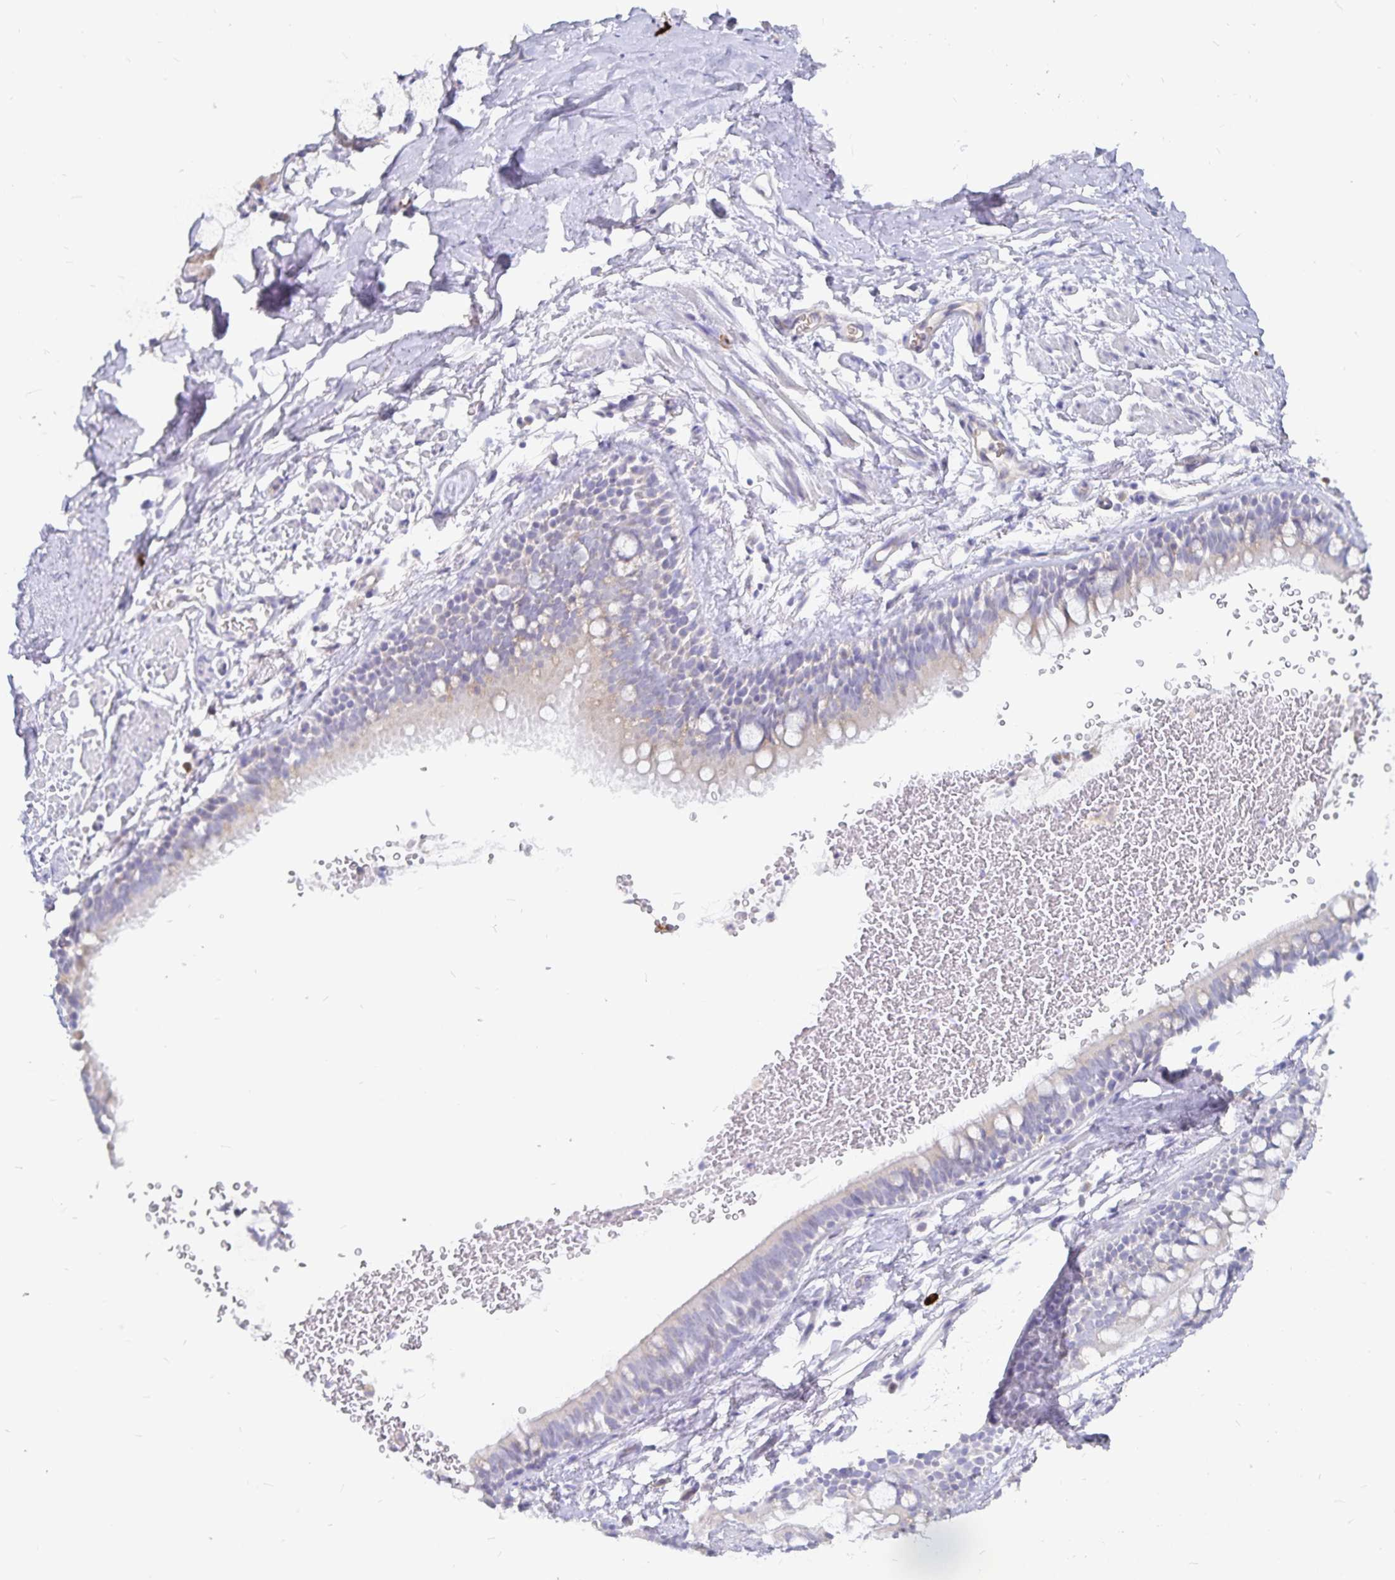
{"staining": {"intensity": "negative", "quantity": "none", "location": "none"}, "tissue": "soft tissue", "cell_type": "Chondrocytes", "image_type": "normal", "snomed": [{"axis": "morphology", "description": "Normal tissue, NOS"}, {"axis": "topography", "description": "Lymph node"}, {"axis": "topography", "description": "Cartilage tissue"}, {"axis": "topography", "description": "Bronchus"}], "caption": "High power microscopy histopathology image of an immunohistochemistry micrograph of unremarkable soft tissue, revealing no significant expression in chondrocytes.", "gene": "PKHD1", "patient": {"sex": "female", "age": 70}}